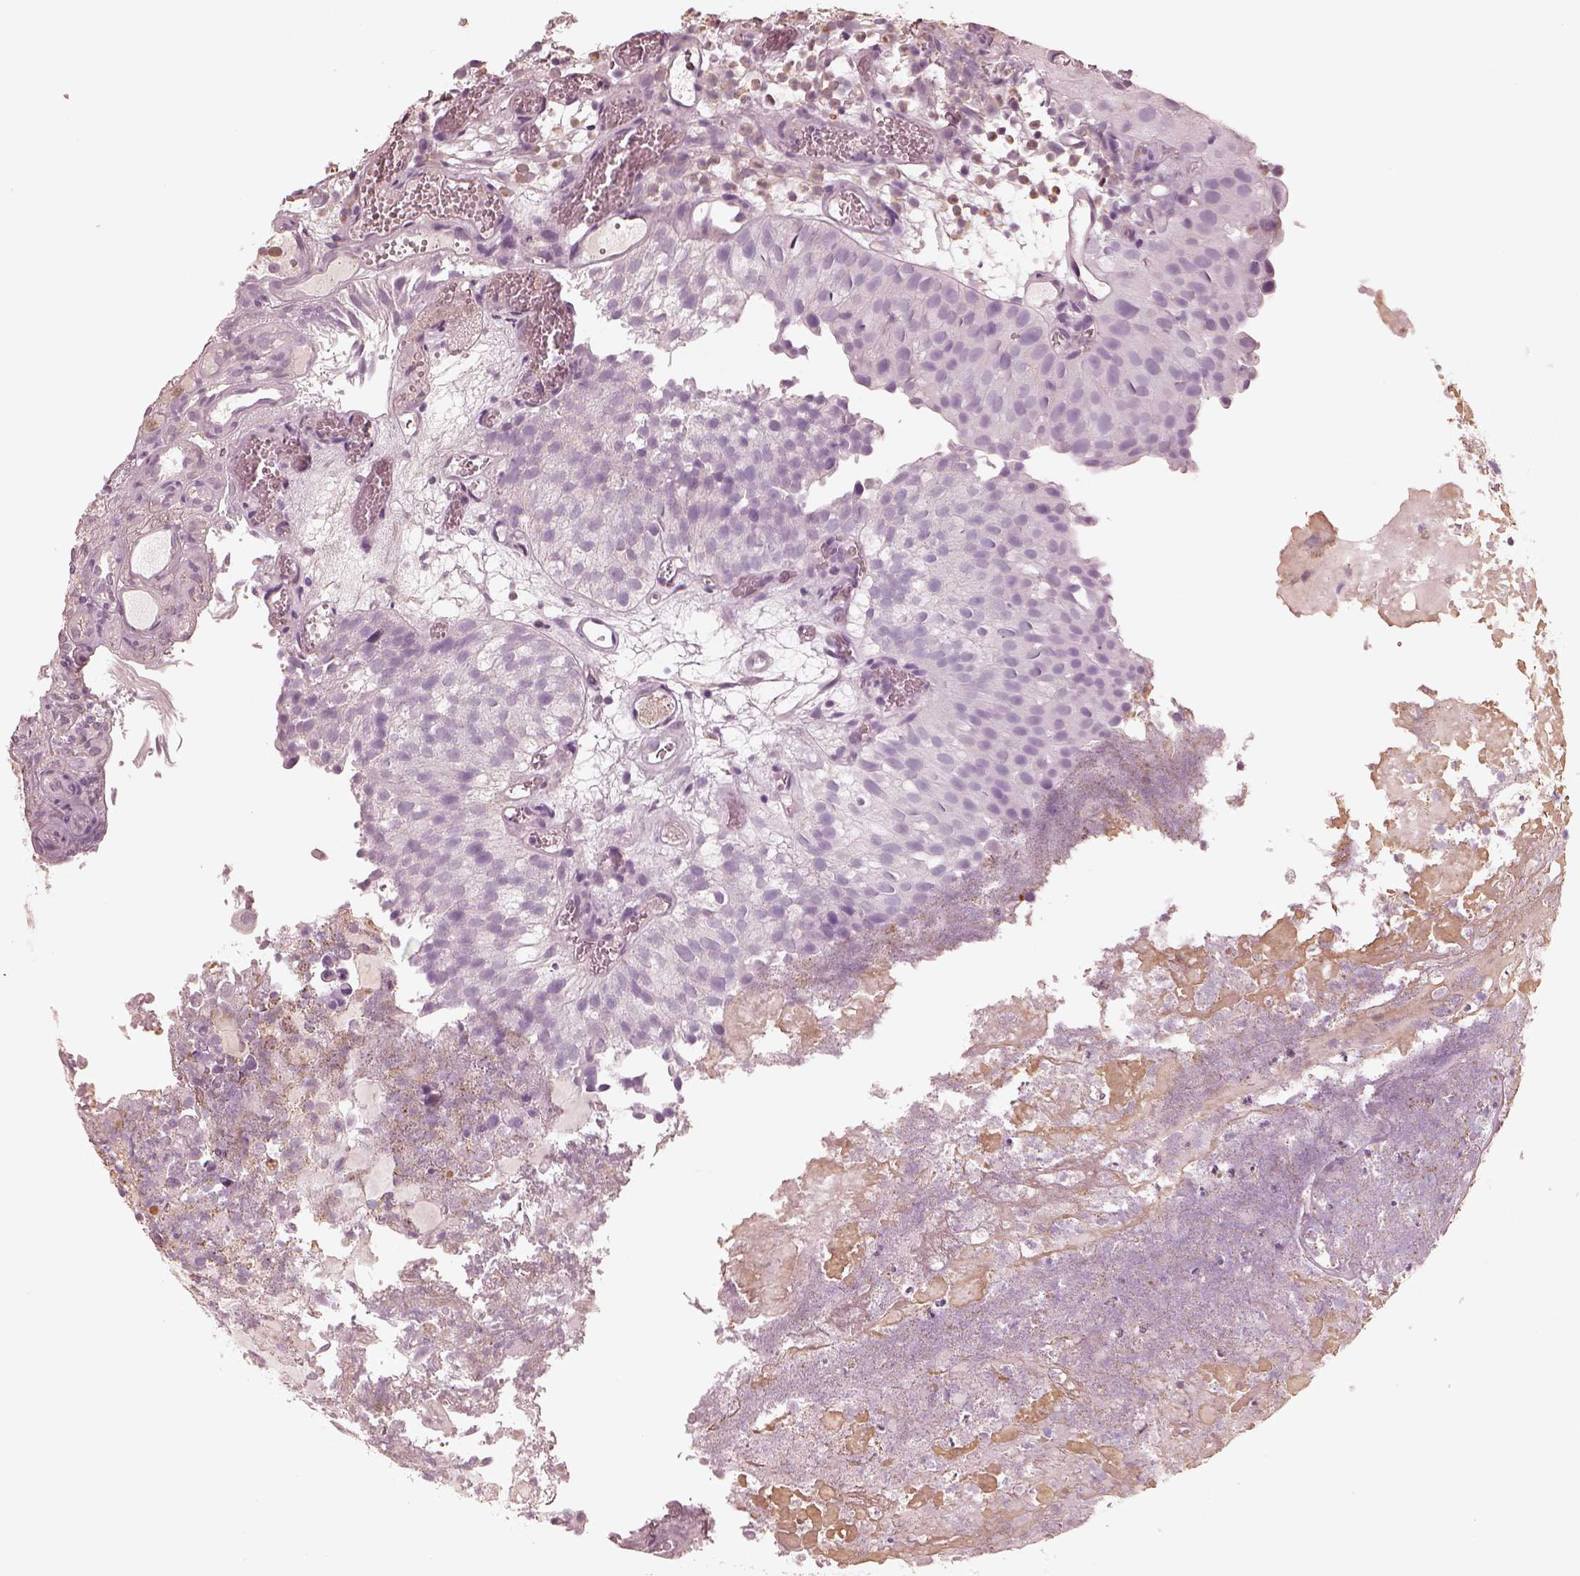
{"staining": {"intensity": "negative", "quantity": "none", "location": "none"}, "tissue": "urothelial cancer", "cell_type": "Tumor cells", "image_type": "cancer", "snomed": [{"axis": "morphology", "description": "Urothelial carcinoma, Low grade"}, {"axis": "topography", "description": "Urinary bladder"}], "caption": "A high-resolution histopathology image shows IHC staining of urothelial cancer, which exhibits no significant staining in tumor cells.", "gene": "GPRIN1", "patient": {"sex": "female", "age": 87}}